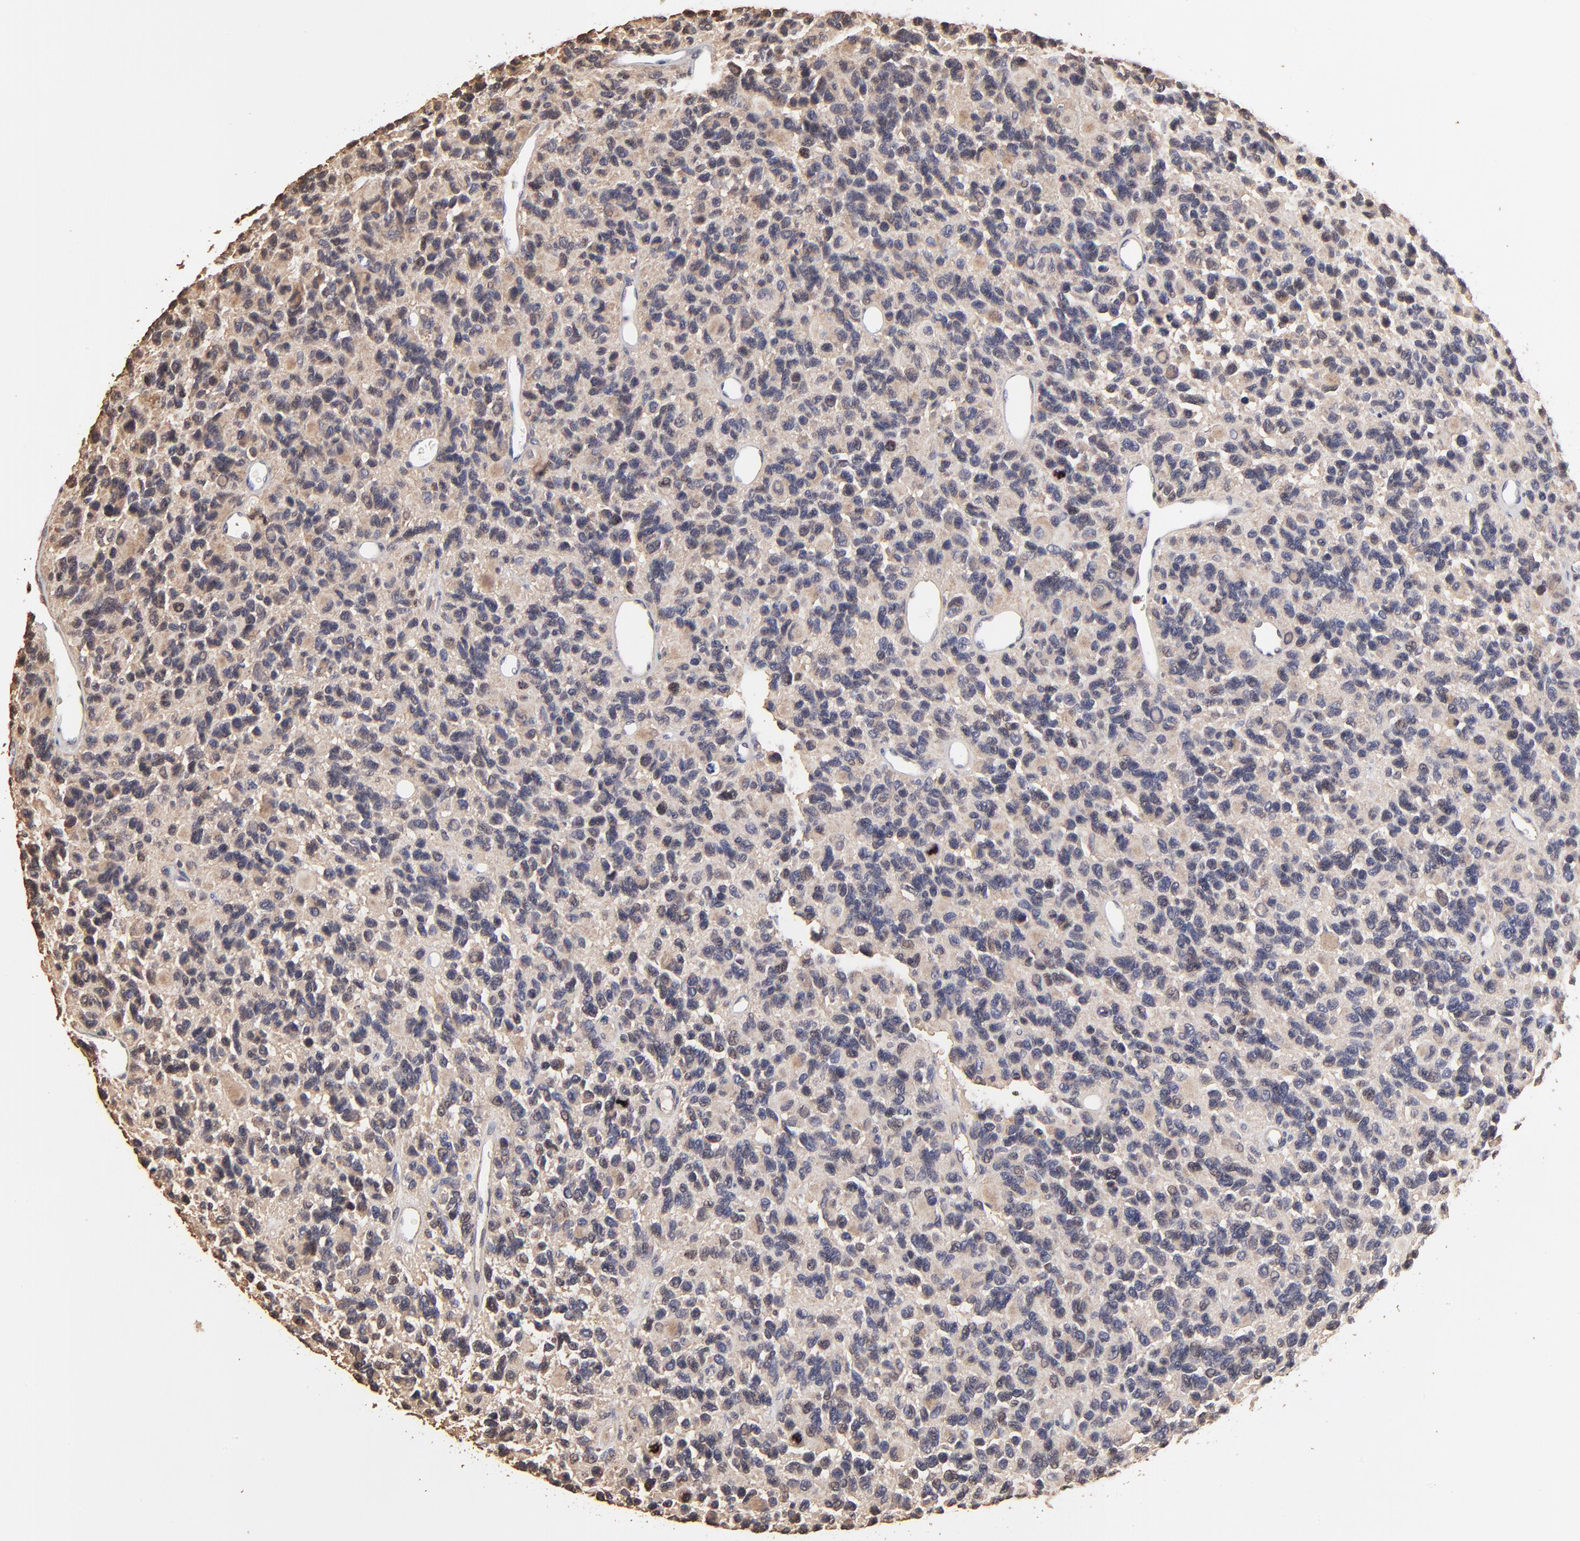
{"staining": {"intensity": "weak", "quantity": "<25%", "location": "nuclear"}, "tissue": "glioma", "cell_type": "Tumor cells", "image_type": "cancer", "snomed": [{"axis": "morphology", "description": "Glioma, malignant, High grade"}, {"axis": "topography", "description": "Brain"}], "caption": "High-grade glioma (malignant) was stained to show a protein in brown. There is no significant positivity in tumor cells.", "gene": "BIRC5", "patient": {"sex": "male", "age": 77}}